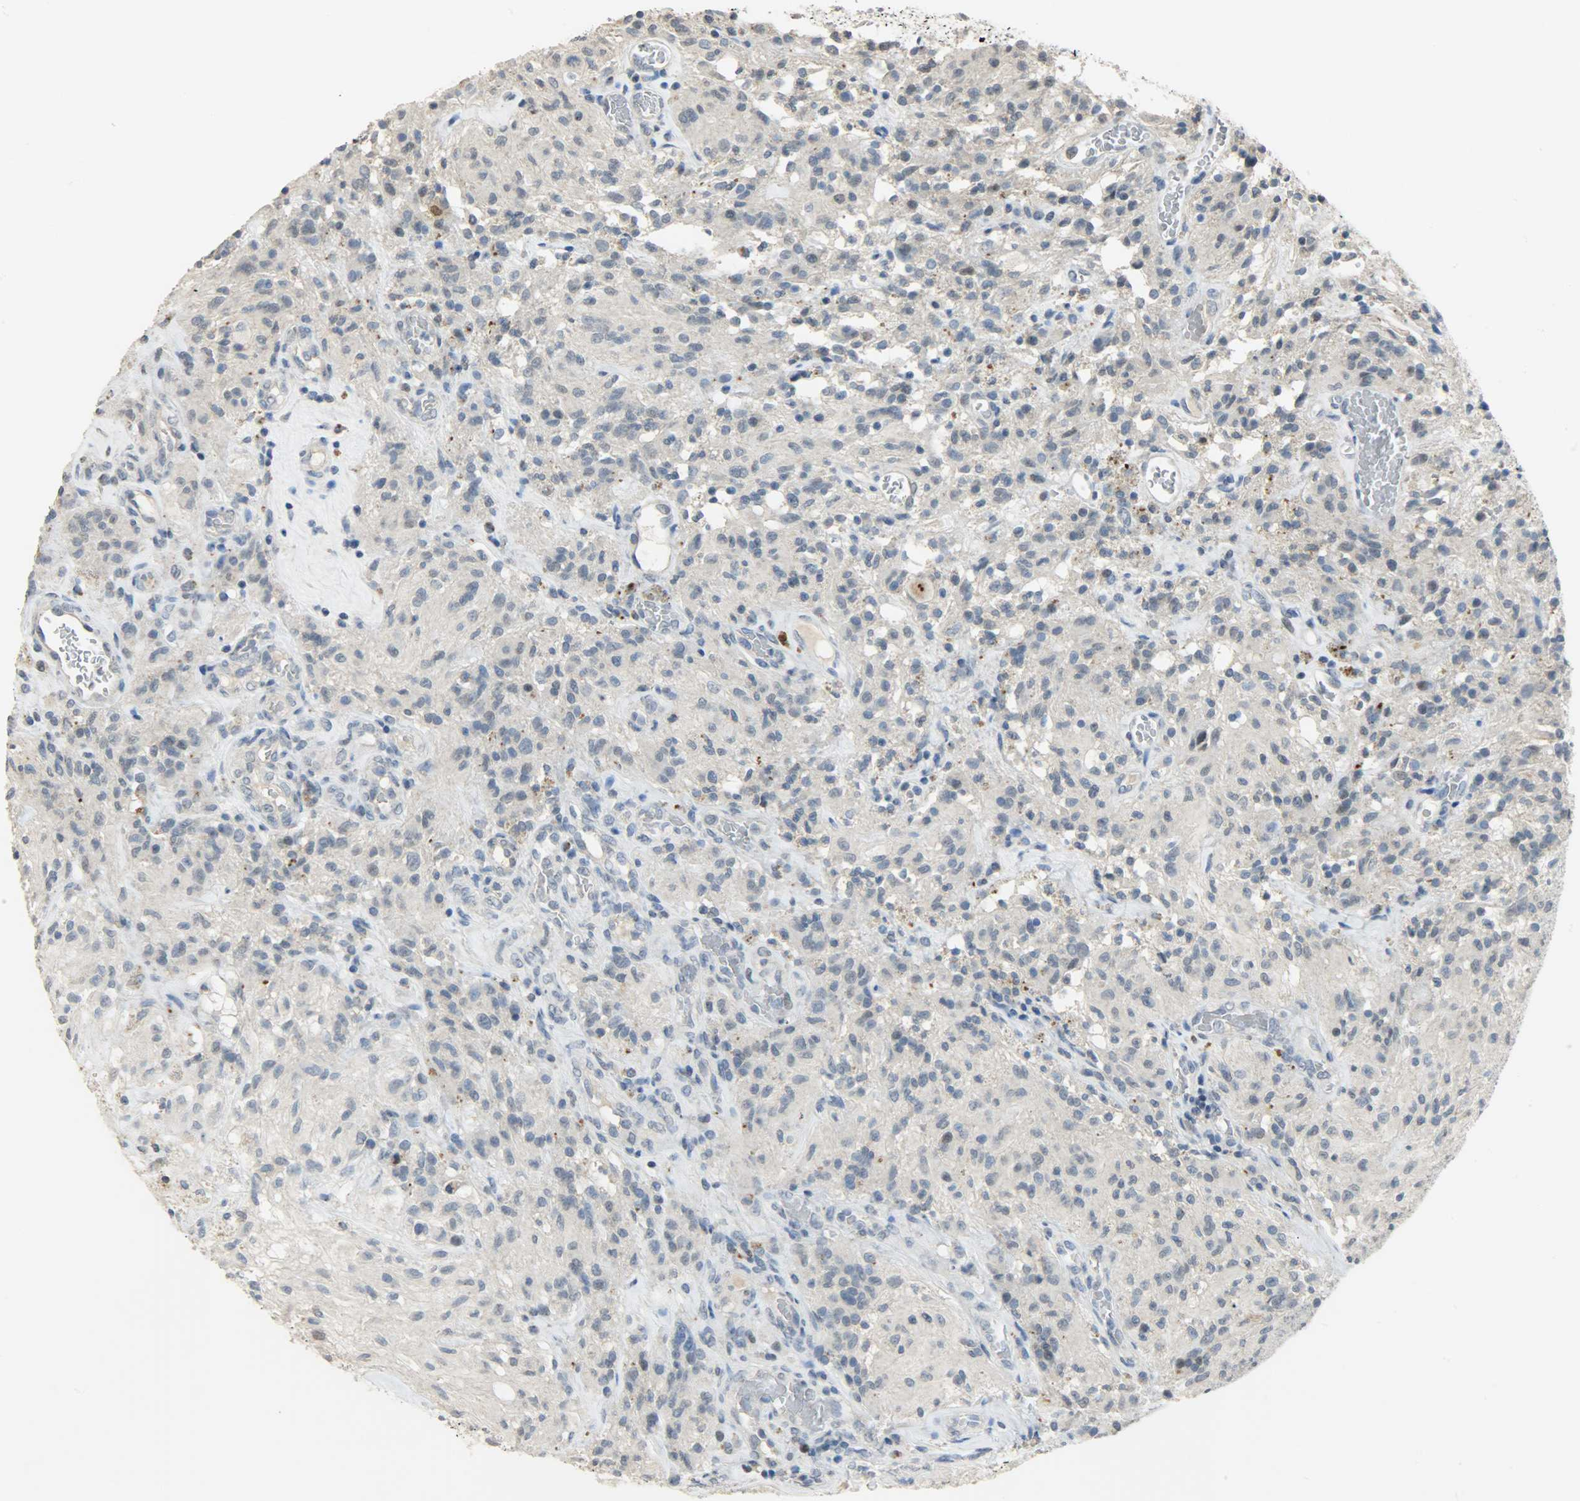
{"staining": {"intensity": "negative", "quantity": "none", "location": "none"}, "tissue": "glioma", "cell_type": "Tumor cells", "image_type": "cancer", "snomed": [{"axis": "morphology", "description": "Normal tissue, NOS"}, {"axis": "morphology", "description": "Glioma, malignant, High grade"}, {"axis": "topography", "description": "Cerebral cortex"}], "caption": "This is an immunohistochemistry photomicrograph of human malignant high-grade glioma. There is no expression in tumor cells.", "gene": "DNAJB6", "patient": {"sex": "male", "age": 56}}